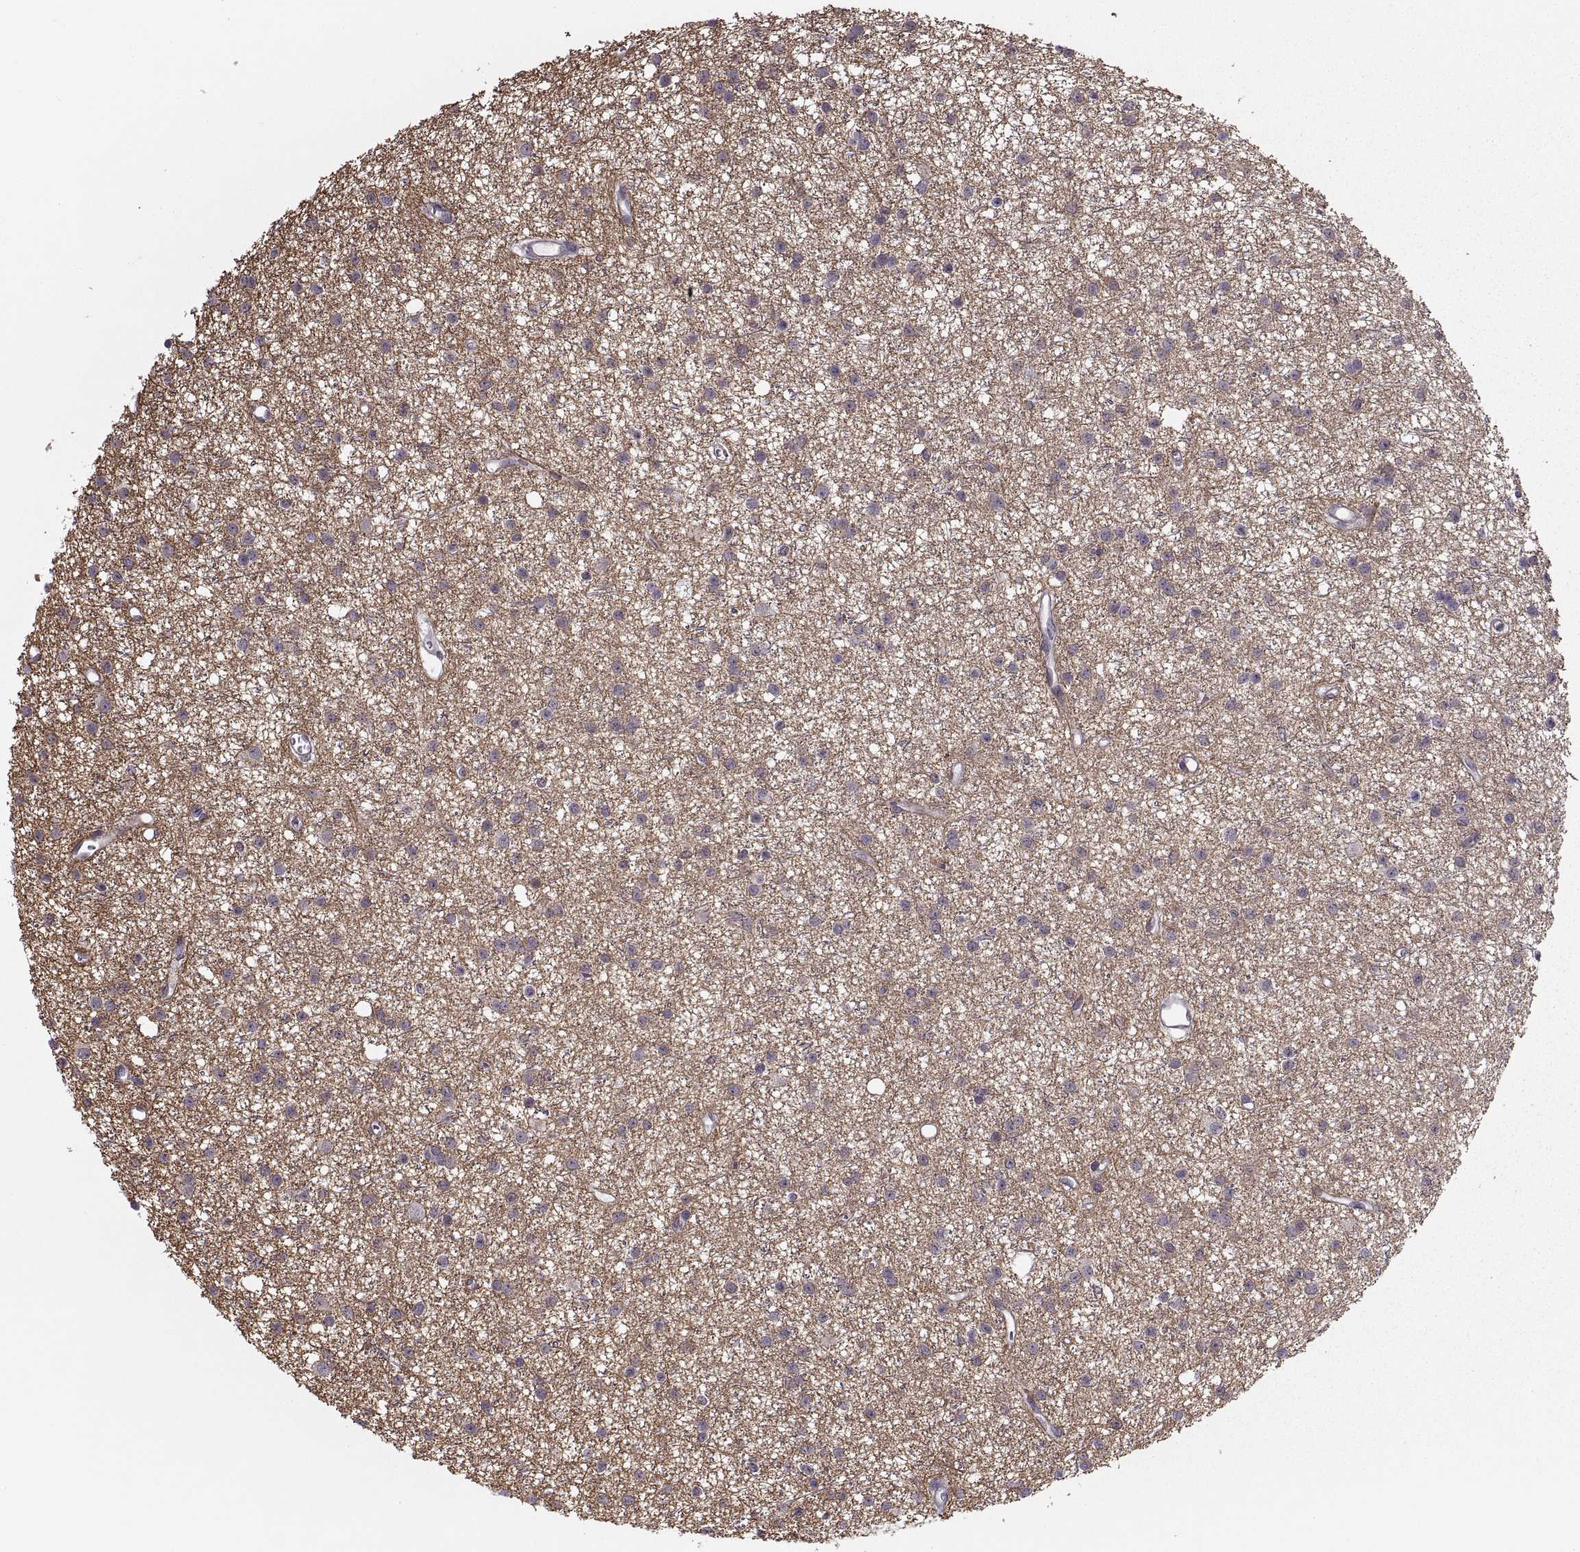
{"staining": {"intensity": "negative", "quantity": "none", "location": "none"}, "tissue": "glioma", "cell_type": "Tumor cells", "image_type": "cancer", "snomed": [{"axis": "morphology", "description": "Glioma, malignant, Low grade"}, {"axis": "topography", "description": "Brain"}], "caption": "Tumor cells are negative for brown protein staining in low-grade glioma (malignant). (DAB immunohistochemistry (IHC) visualized using brightfield microscopy, high magnification).", "gene": "LUZP2", "patient": {"sex": "male", "age": 27}}